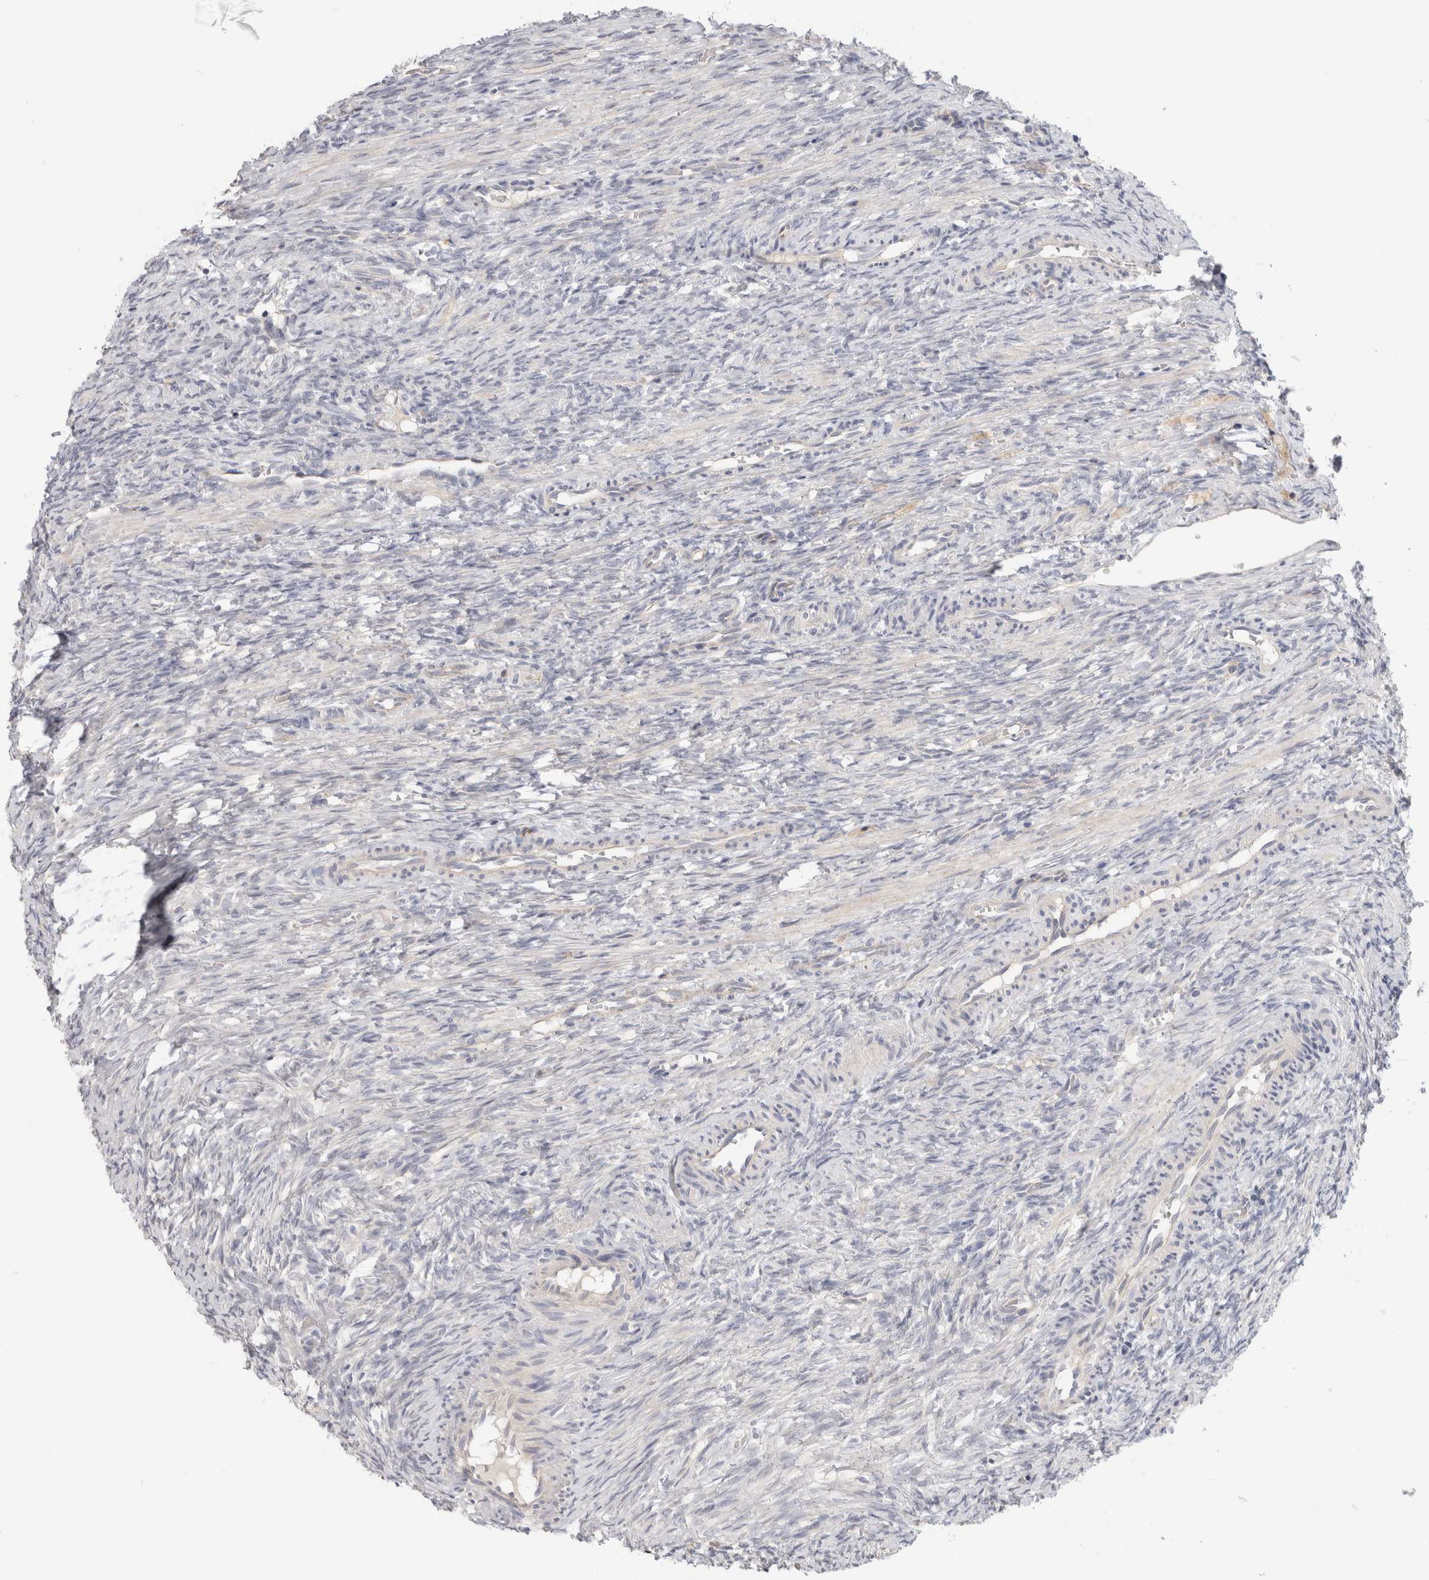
{"staining": {"intensity": "negative", "quantity": "none", "location": "none"}, "tissue": "ovary", "cell_type": "Follicle cells", "image_type": "normal", "snomed": [{"axis": "morphology", "description": "Normal tissue, NOS"}, {"axis": "topography", "description": "Ovary"}], "caption": "The photomicrograph reveals no staining of follicle cells in benign ovary.", "gene": "AFP", "patient": {"sex": "female", "age": 41}}